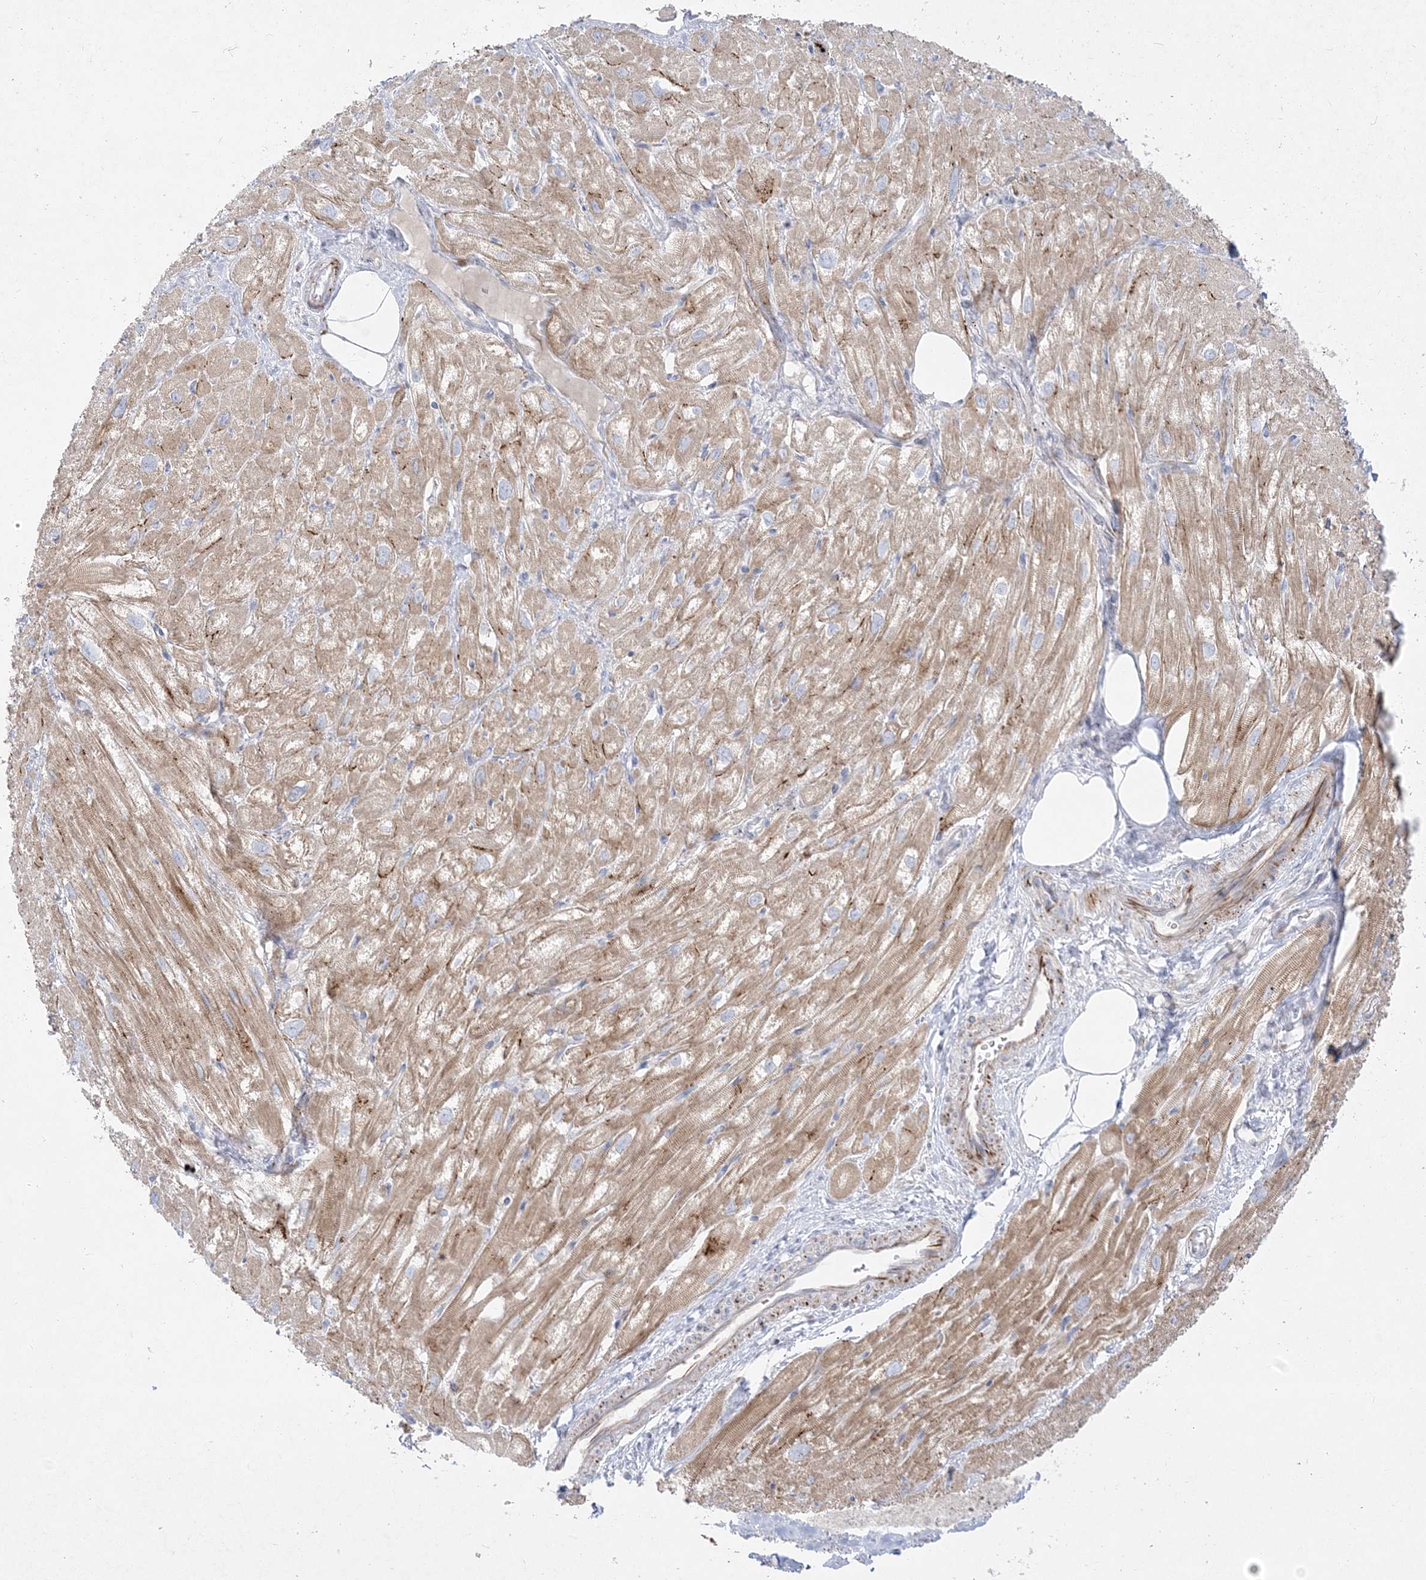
{"staining": {"intensity": "moderate", "quantity": ">75%", "location": "cytoplasmic/membranous"}, "tissue": "heart muscle", "cell_type": "Cardiomyocytes", "image_type": "normal", "snomed": [{"axis": "morphology", "description": "Normal tissue, NOS"}, {"axis": "topography", "description": "Heart"}], "caption": "There is medium levels of moderate cytoplasmic/membranous staining in cardiomyocytes of normal heart muscle, as demonstrated by immunohistochemical staining (brown color).", "gene": "GPAT2", "patient": {"sex": "male", "age": 50}}